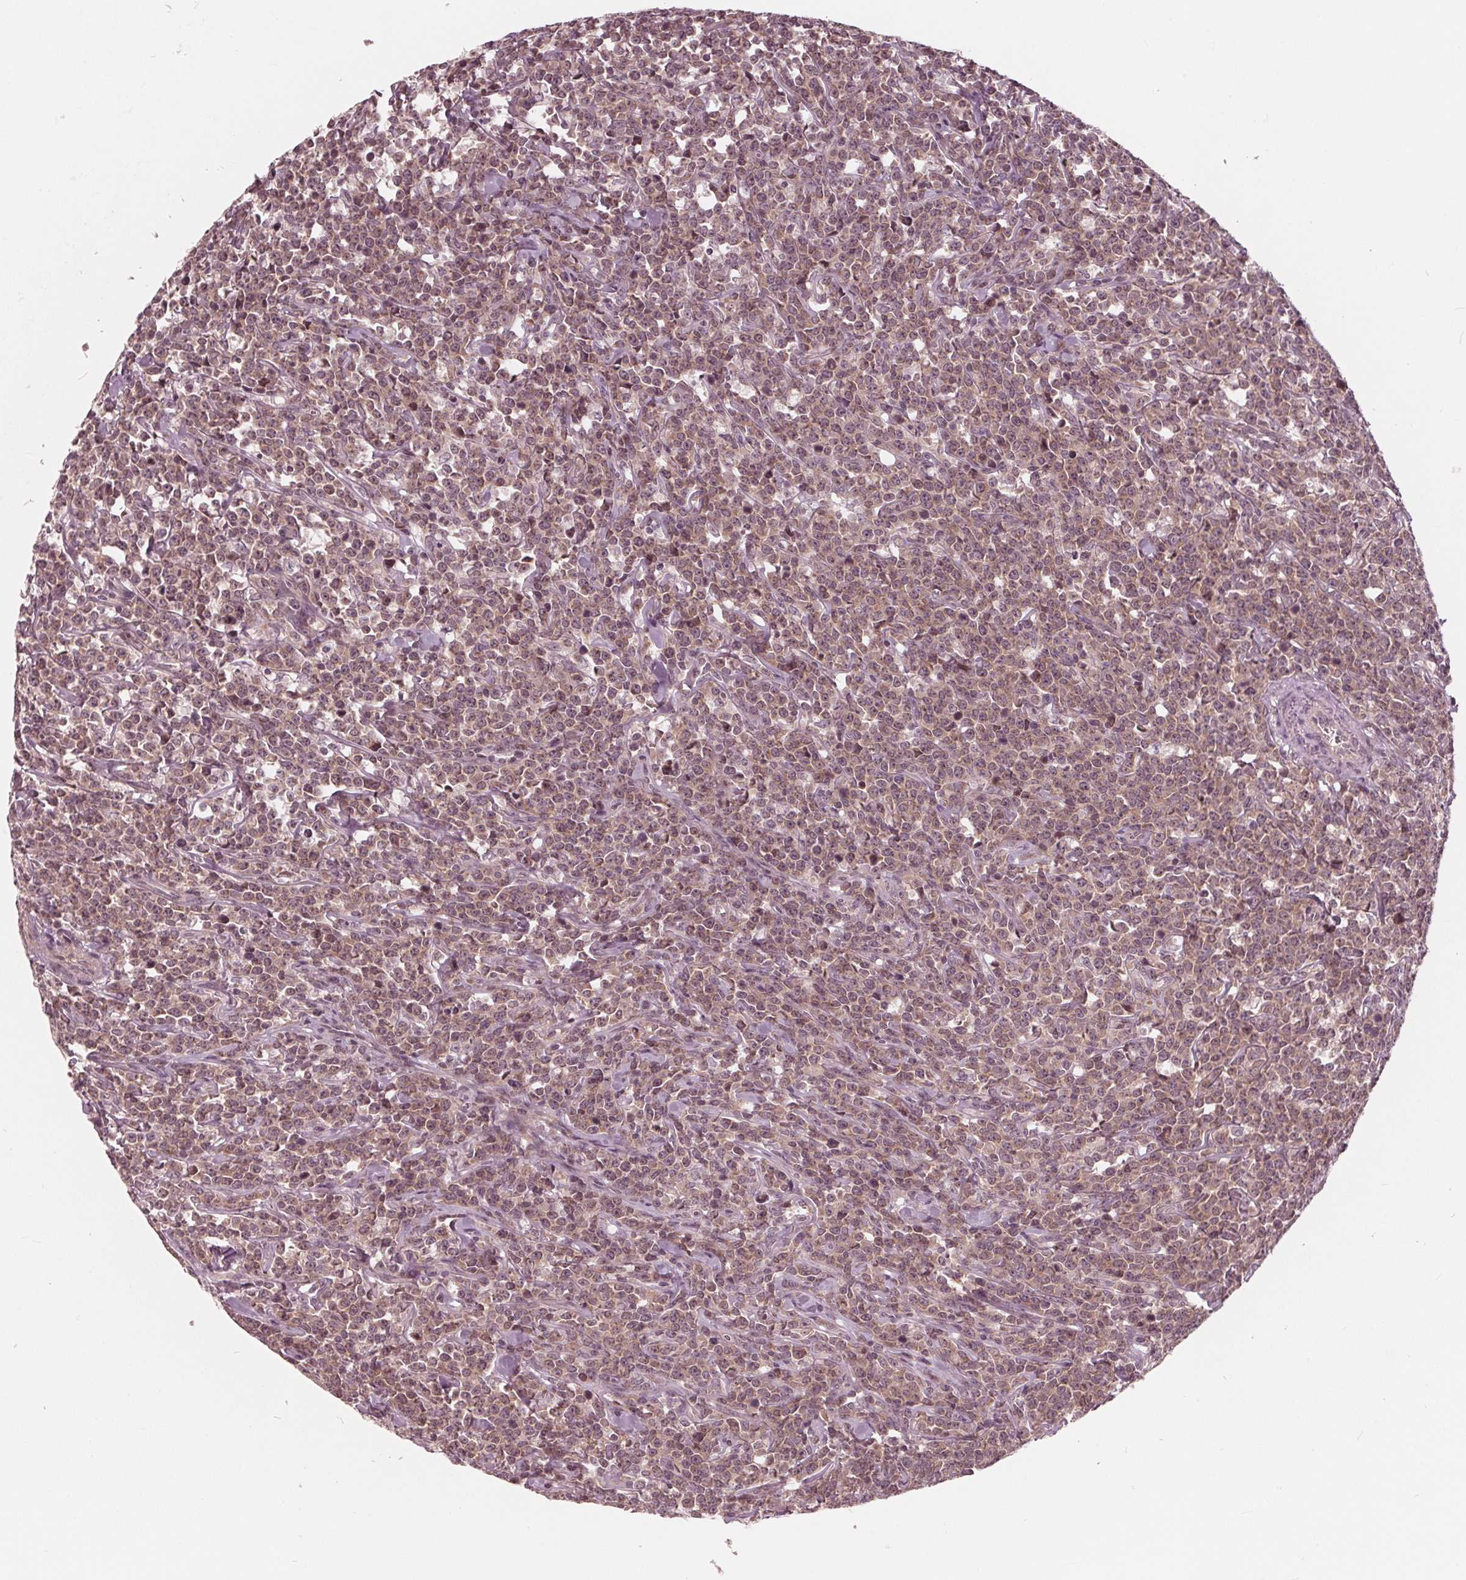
{"staining": {"intensity": "weak", "quantity": "25%-75%", "location": "cytoplasmic/membranous"}, "tissue": "lymphoma", "cell_type": "Tumor cells", "image_type": "cancer", "snomed": [{"axis": "morphology", "description": "Malignant lymphoma, non-Hodgkin's type, High grade"}, {"axis": "topography", "description": "Small intestine"}], "caption": "DAB (3,3'-diaminobenzidine) immunohistochemical staining of human malignant lymphoma, non-Hodgkin's type (high-grade) demonstrates weak cytoplasmic/membranous protein staining in about 25%-75% of tumor cells.", "gene": "UBALD1", "patient": {"sex": "female", "age": 56}}